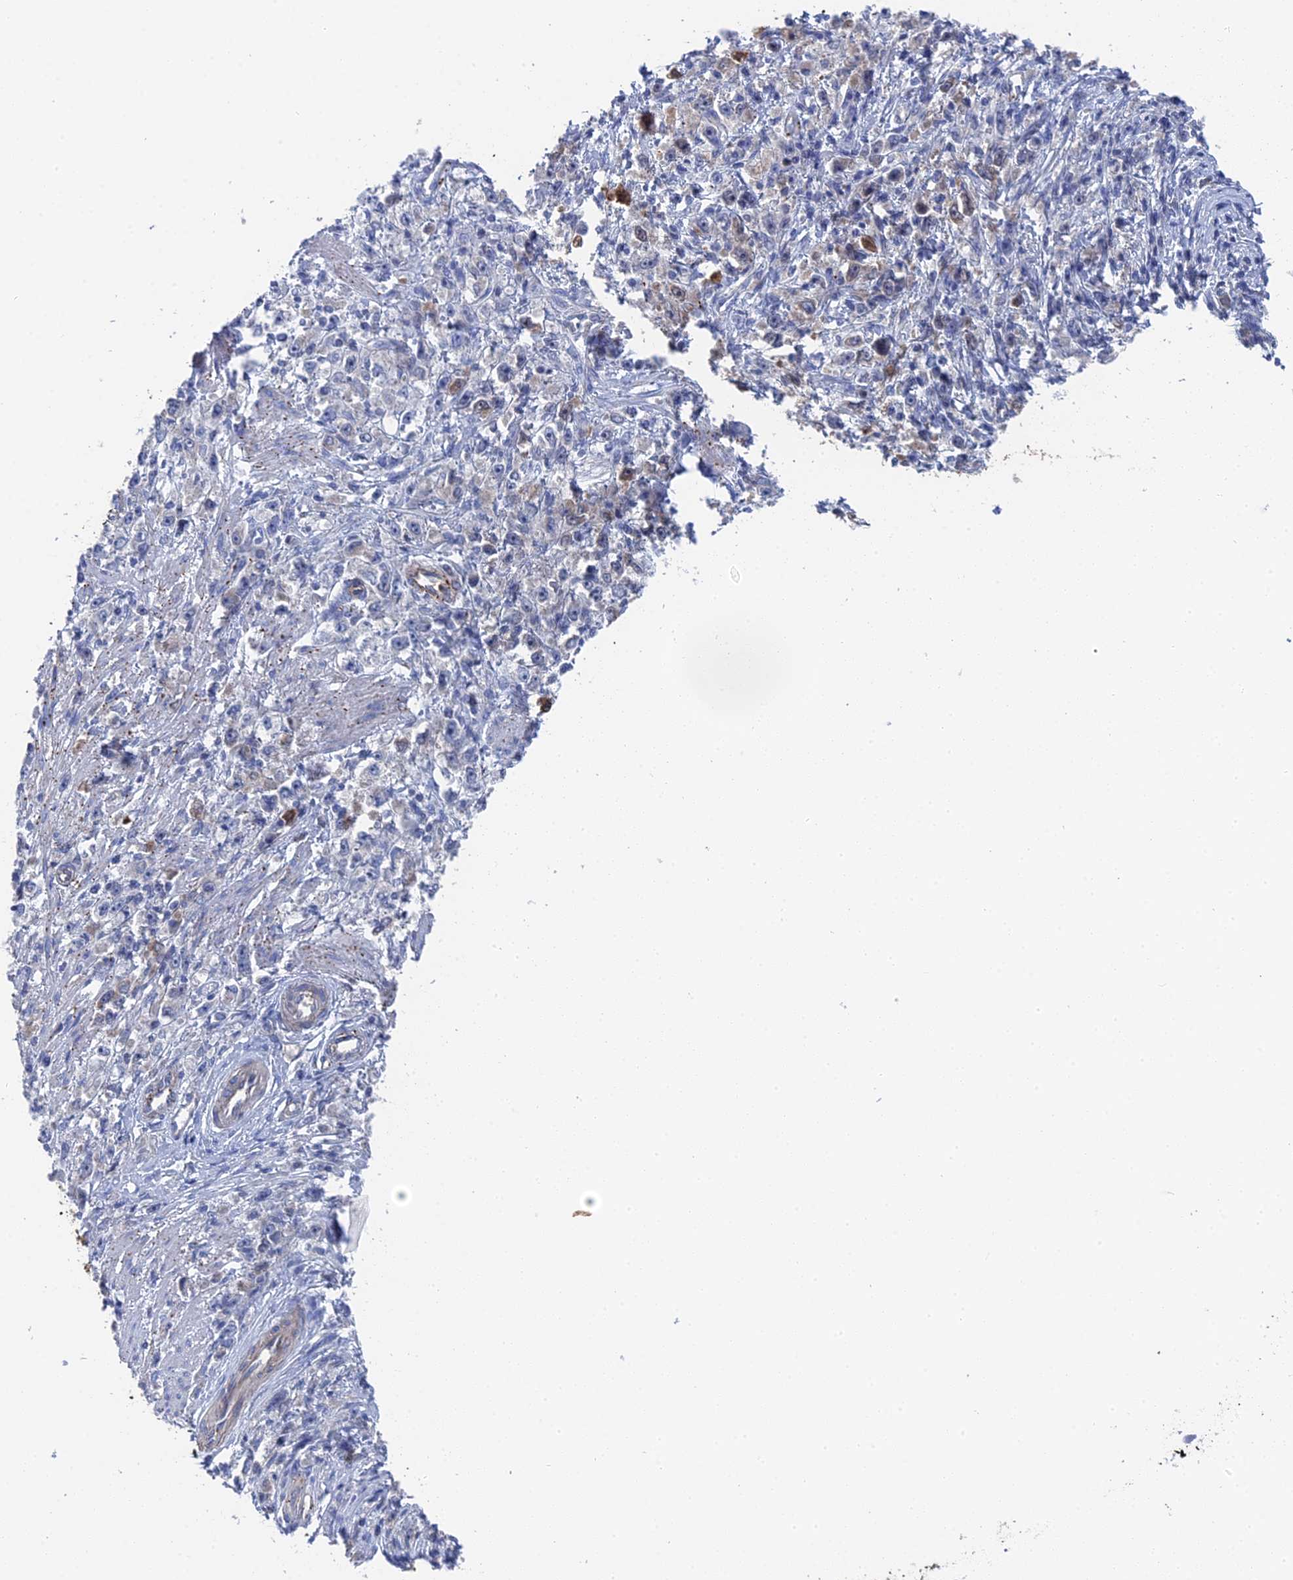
{"staining": {"intensity": "negative", "quantity": "none", "location": "none"}, "tissue": "stomach cancer", "cell_type": "Tumor cells", "image_type": "cancer", "snomed": [{"axis": "morphology", "description": "Adenocarcinoma, NOS"}, {"axis": "topography", "description": "Stomach"}], "caption": "IHC micrograph of neoplastic tissue: stomach cancer (adenocarcinoma) stained with DAB (3,3'-diaminobenzidine) displays no significant protein expression in tumor cells.", "gene": "MTHFSD", "patient": {"sex": "female", "age": 59}}